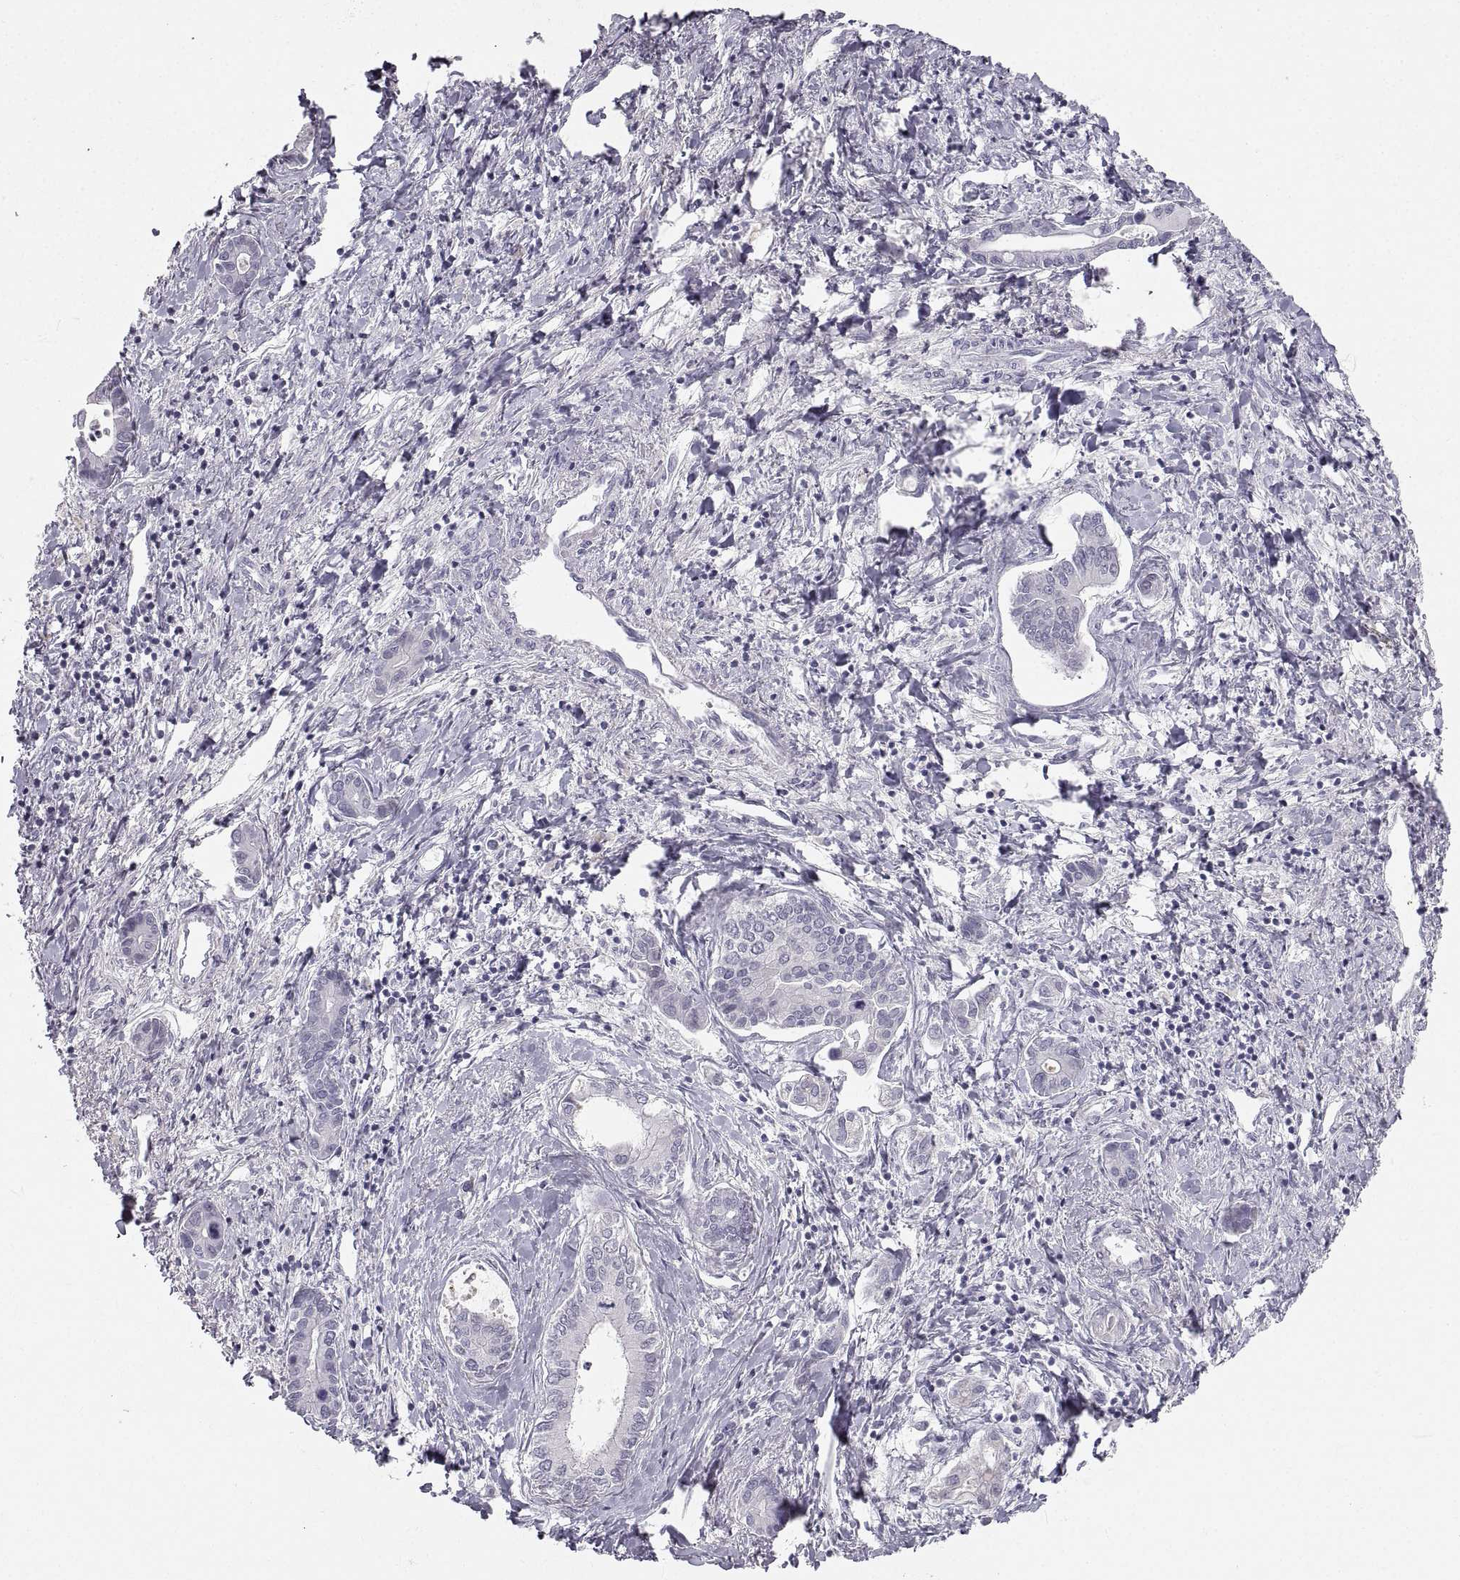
{"staining": {"intensity": "negative", "quantity": "none", "location": "none"}, "tissue": "liver cancer", "cell_type": "Tumor cells", "image_type": "cancer", "snomed": [{"axis": "morphology", "description": "Cholangiocarcinoma"}, {"axis": "topography", "description": "Liver"}], "caption": "A high-resolution image shows IHC staining of liver cancer, which displays no significant positivity in tumor cells.", "gene": "ZNF185", "patient": {"sex": "male", "age": 66}}